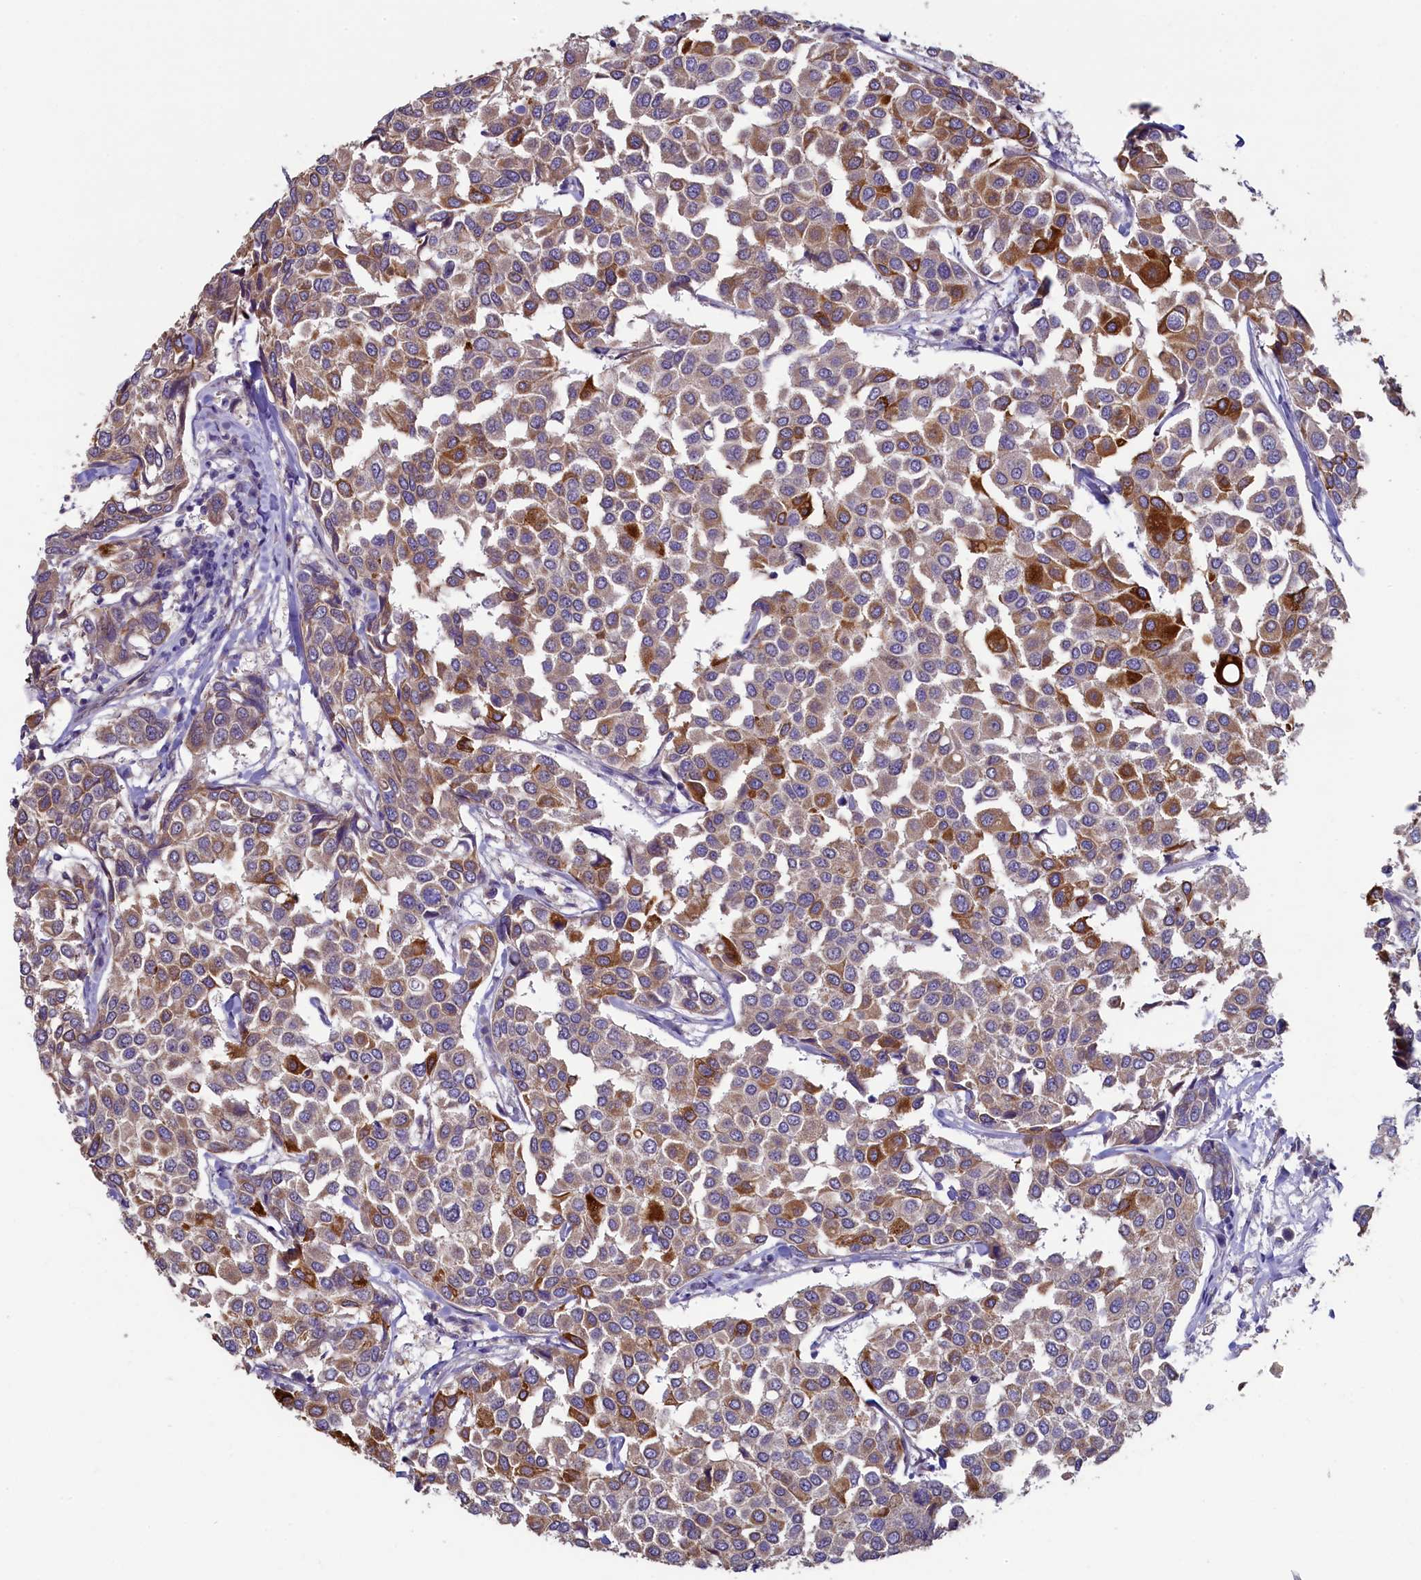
{"staining": {"intensity": "moderate", "quantity": ">75%", "location": "cytoplasmic/membranous"}, "tissue": "breast cancer", "cell_type": "Tumor cells", "image_type": "cancer", "snomed": [{"axis": "morphology", "description": "Duct carcinoma"}, {"axis": "topography", "description": "Breast"}], "caption": "The micrograph demonstrates a brown stain indicating the presence of a protein in the cytoplasmic/membranous of tumor cells in breast cancer.", "gene": "SPATA2L", "patient": {"sex": "female", "age": 55}}